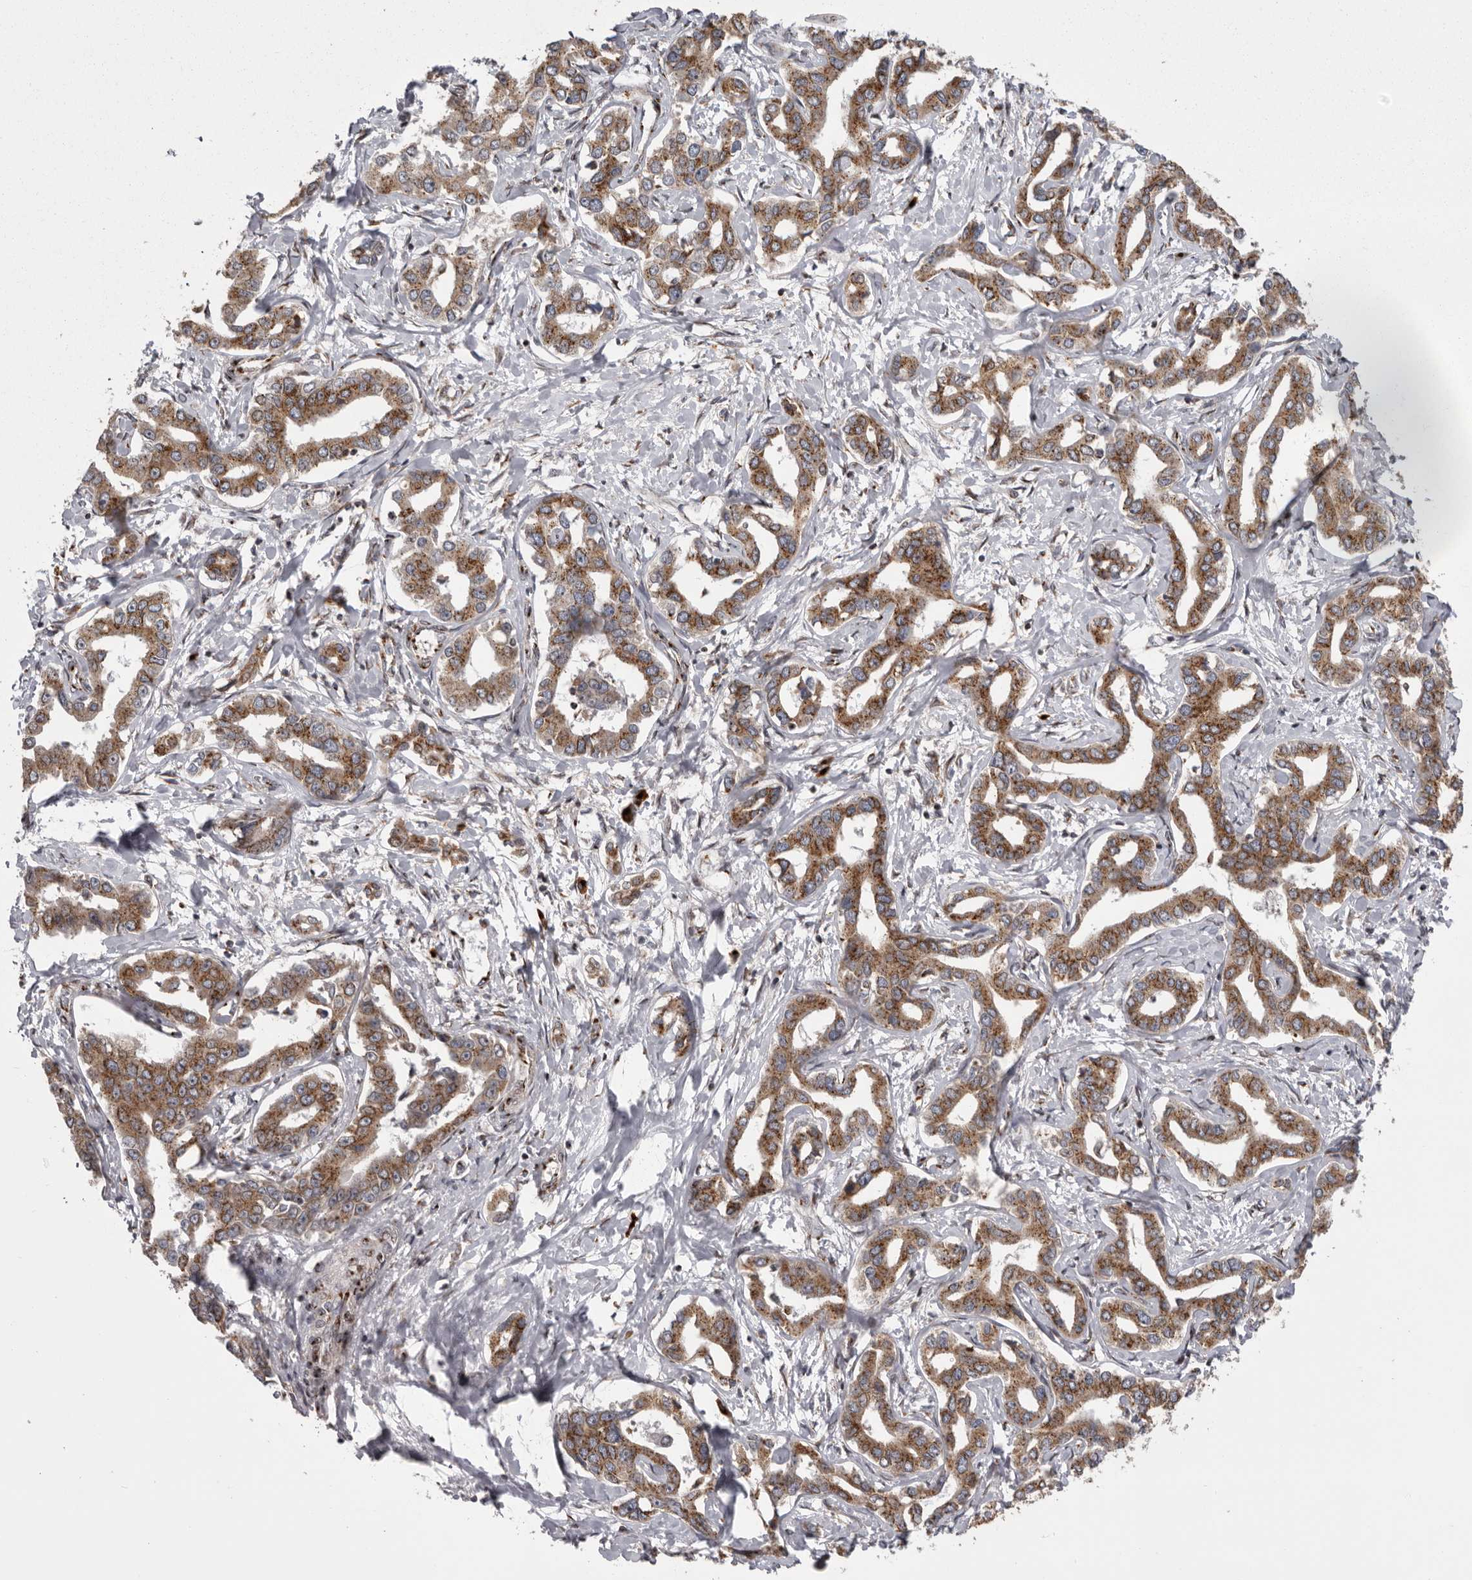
{"staining": {"intensity": "moderate", "quantity": ">75%", "location": "cytoplasmic/membranous"}, "tissue": "liver cancer", "cell_type": "Tumor cells", "image_type": "cancer", "snomed": [{"axis": "morphology", "description": "Cholangiocarcinoma"}, {"axis": "topography", "description": "Liver"}], "caption": "The micrograph displays immunohistochemical staining of liver cholangiocarcinoma. There is moderate cytoplasmic/membranous expression is seen in about >75% of tumor cells.", "gene": "WDR47", "patient": {"sex": "male", "age": 59}}